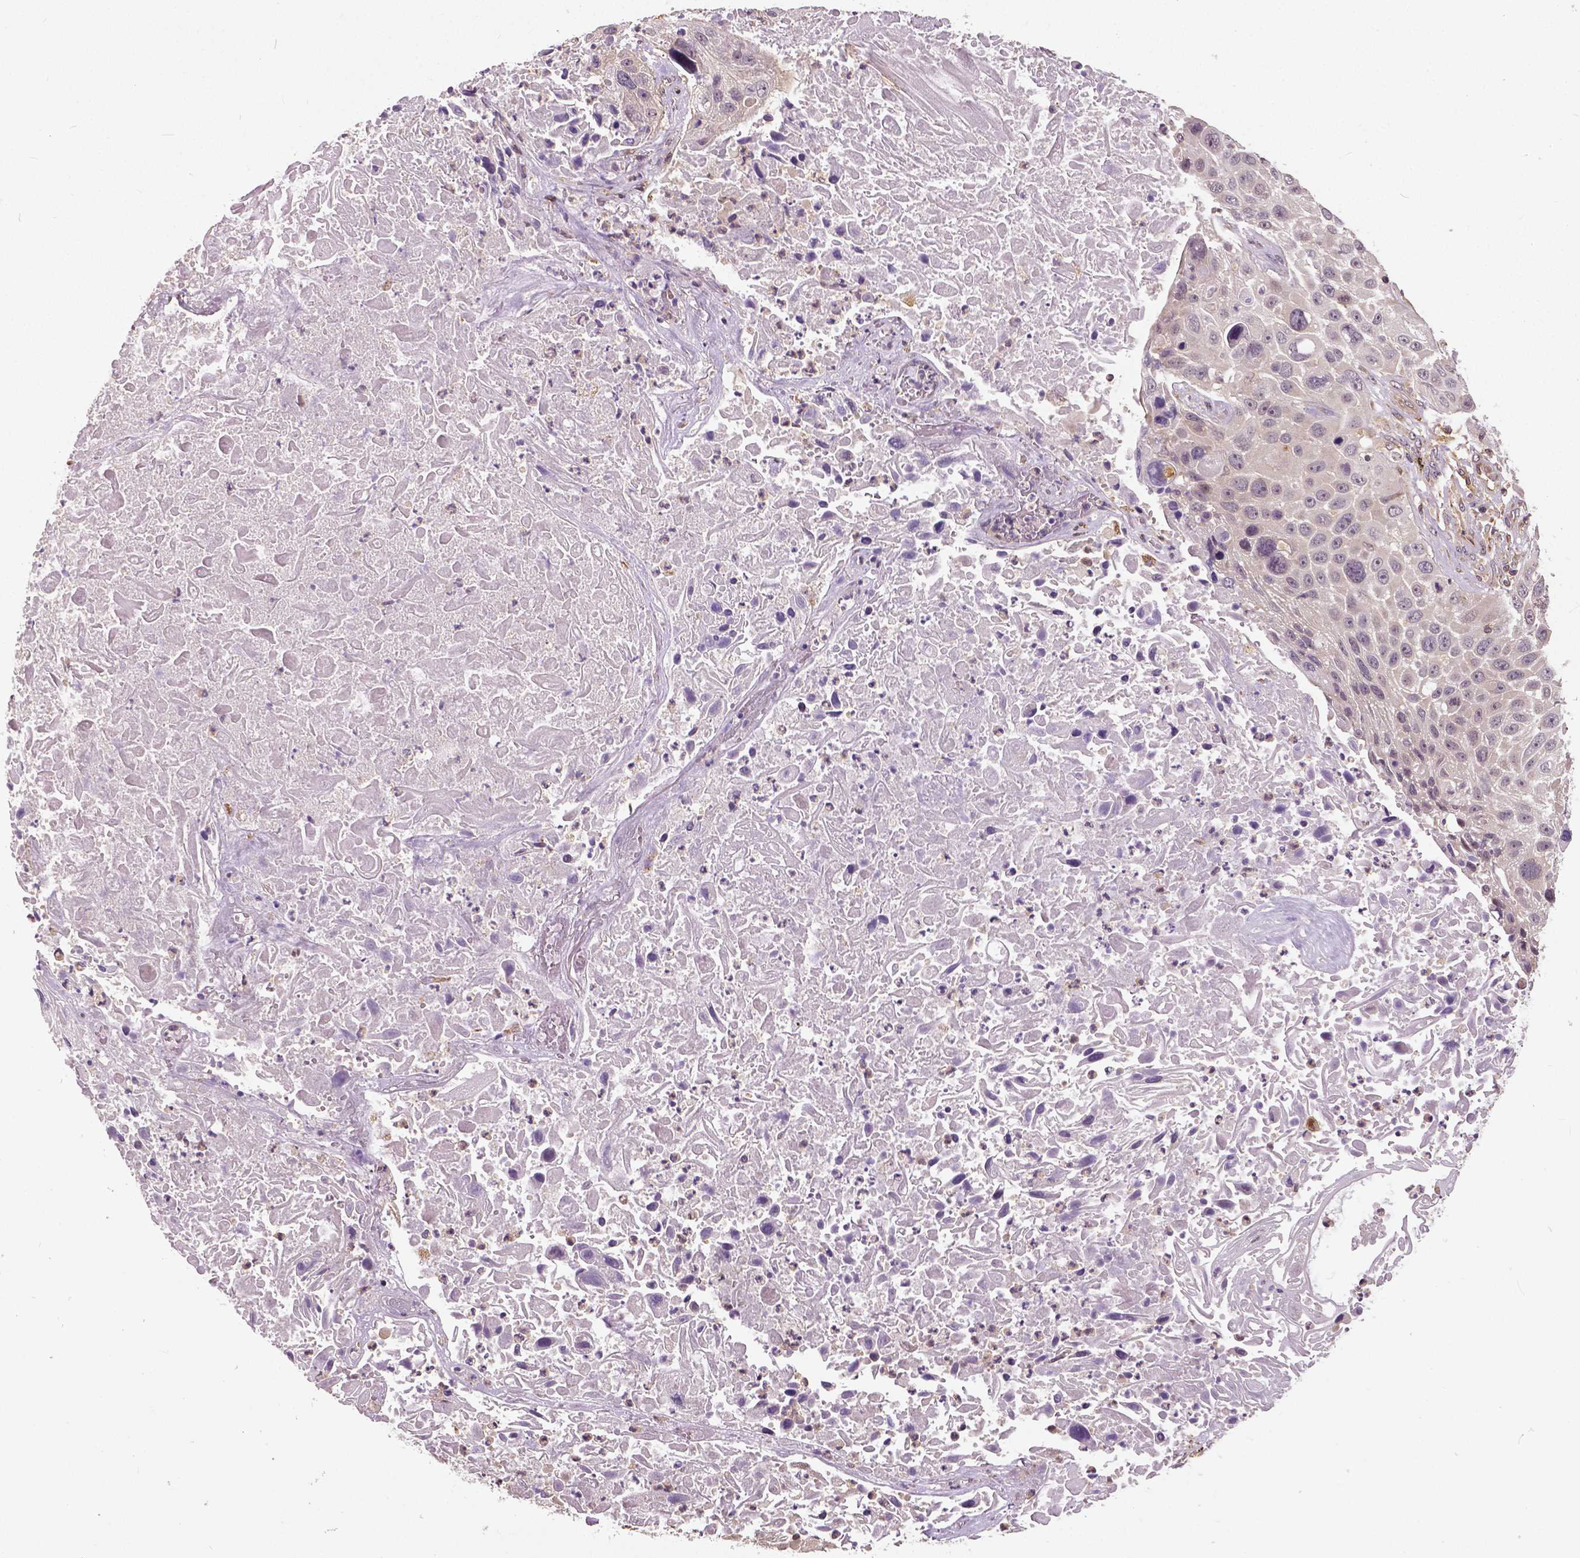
{"staining": {"intensity": "negative", "quantity": "none", "location": "none"}, "tissue": "lung cancer", "cell_type": "Tumor cells", "image_type": "cancer", "snomed": [{"axis": "morphology", "description": "Normal morphology"}, {"axis": "morphology", "description": "Squamous cell carcinoma, NOS"}, {"axis": "topography", "description": "Lymph node"}, {"axis": "topography", "description": "Lung"}], "caption": "High magnification brightfield microscopy of lung cancer stained with DAB (3,3'-diaminobenzidine) (brown) and counterstained with hematoxylin (blue): tumor cells show no significant positivity.", "gene": "ANXA13", "patient": {"sex": "male", "age": 67}}